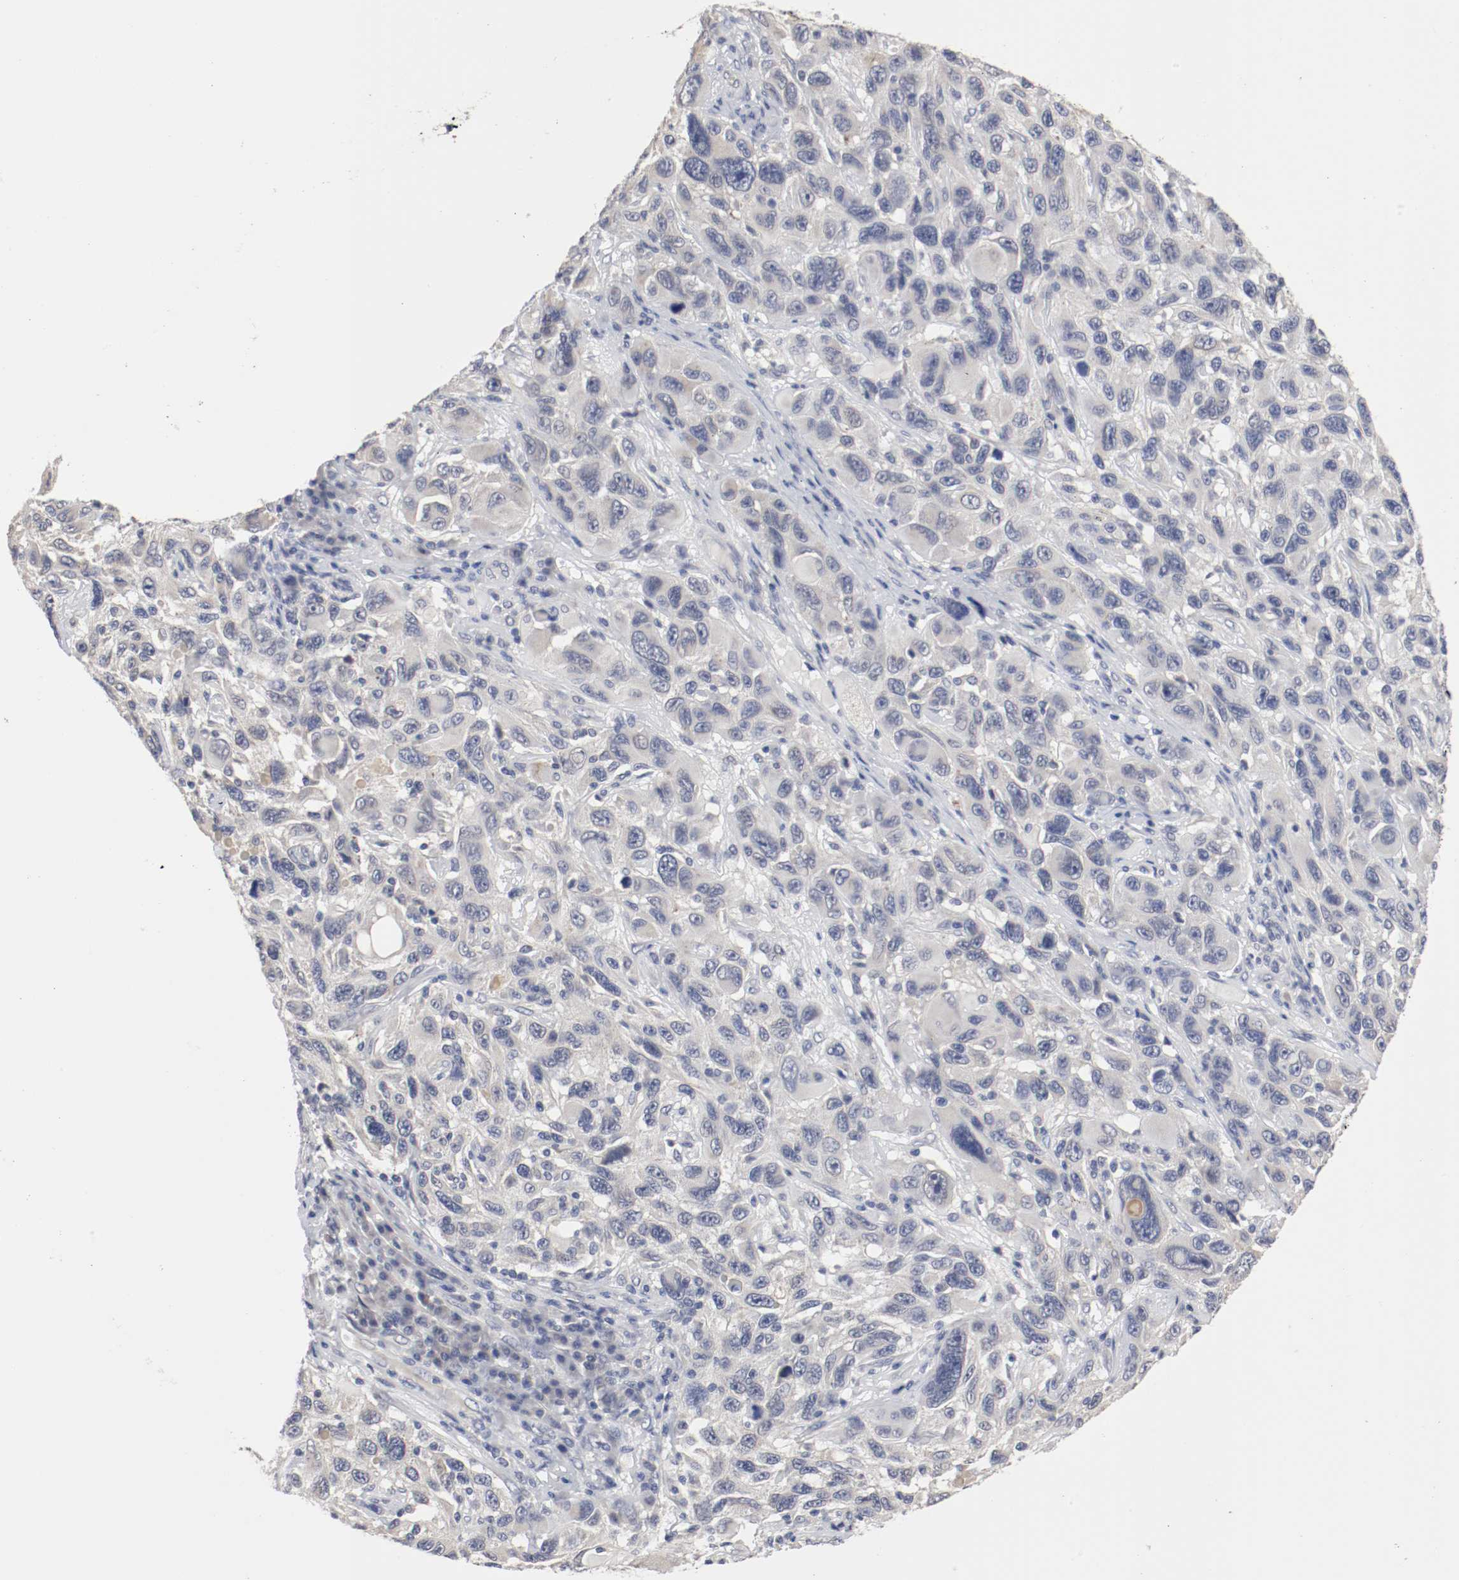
{"staining": {"intensity": "negative", "quantity": "none", "location": "none"}, "tissue": "melanoma", "cell_type": "Tumor cells", "image_type": "cancer", "snomed": [{"axis": "morphology", "description": "Malignant melanoma, NOS"}, {"axis": "topography", "description": "Skin"}], "caption": "Protein analysis of melanoma reveals no significant expression in tumor cells.", "gene": "CEBPE", "patient": {"sex": "male", "age": 53}}